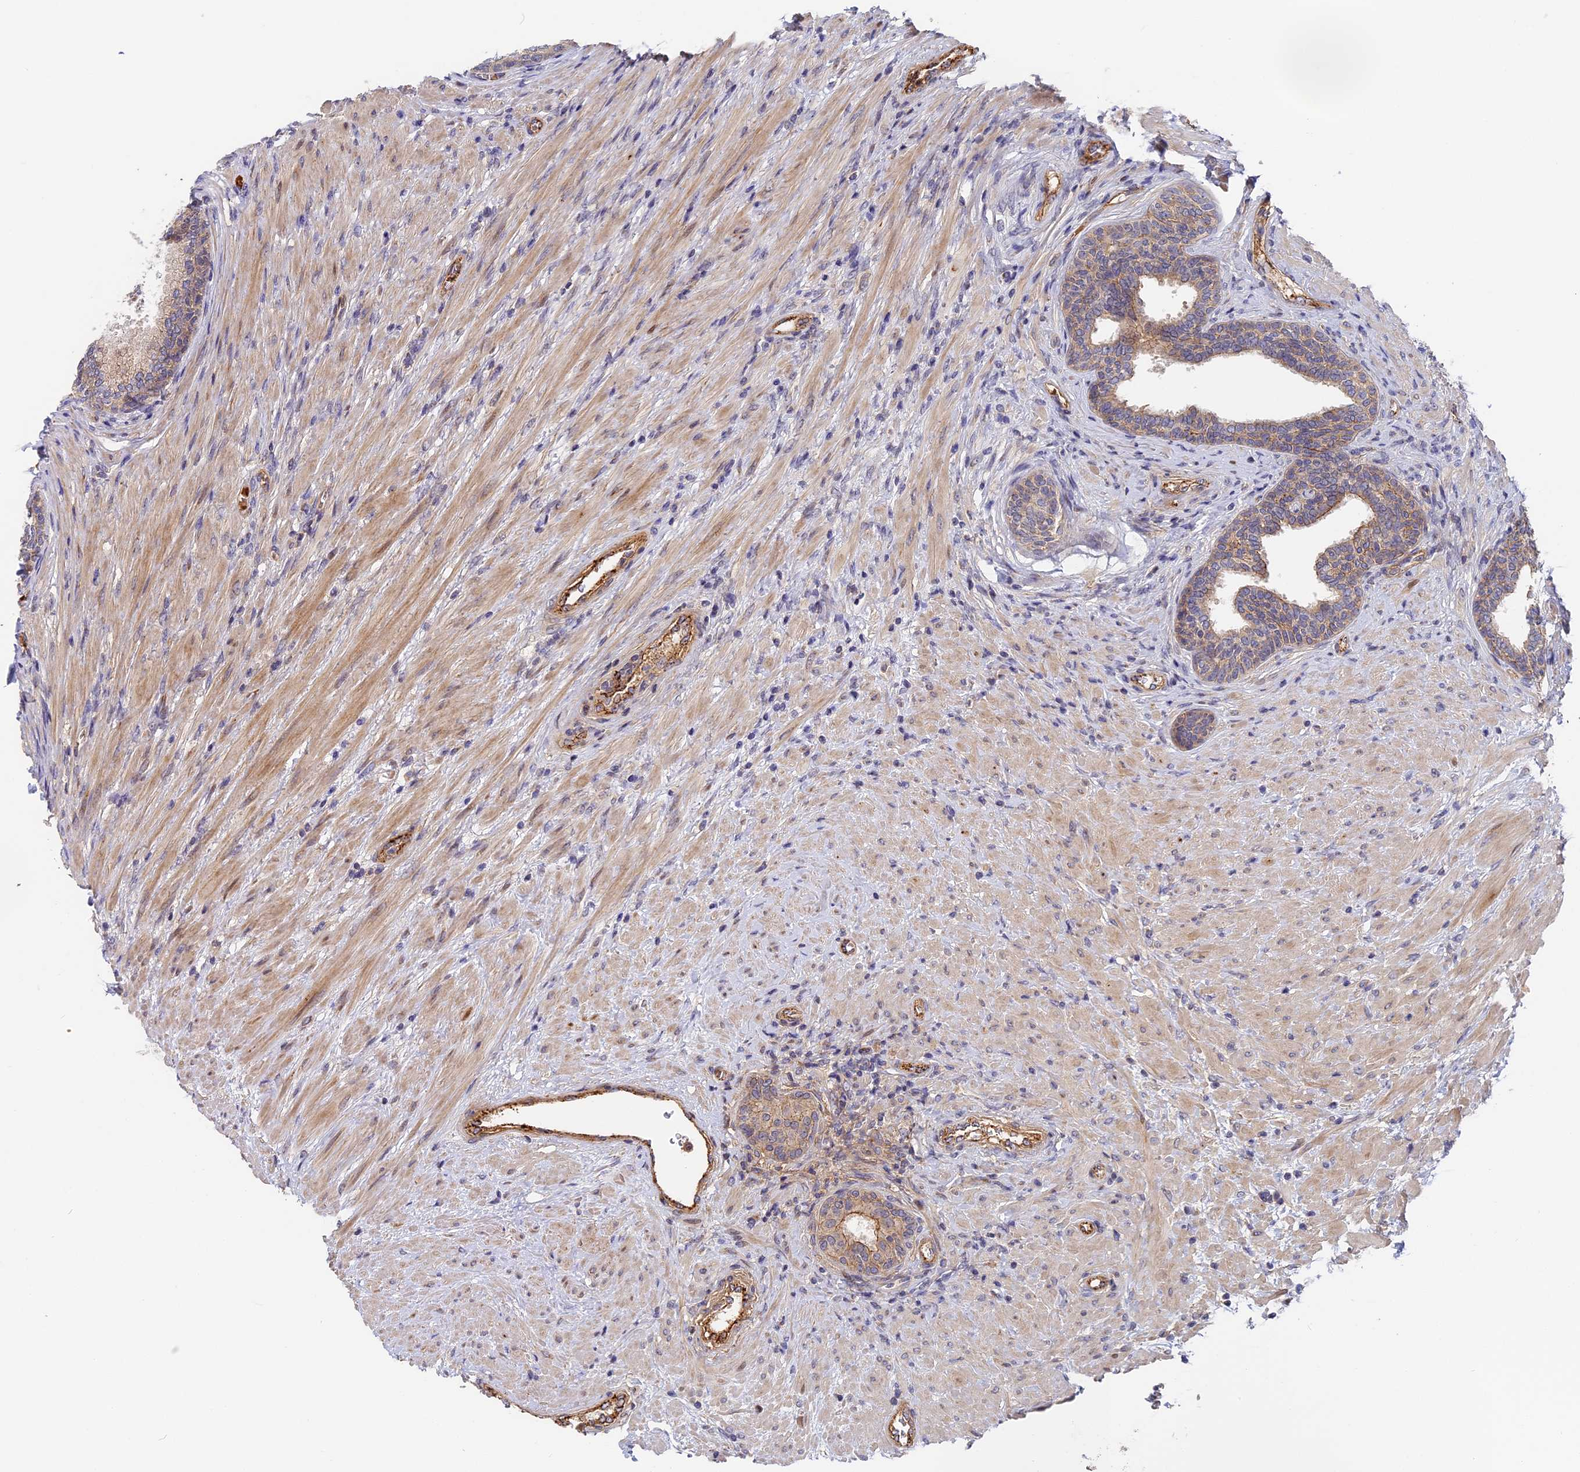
{"staining": {"intensity": "moderate", "quantity": "25%-75%", "location": "cytoplasmic/membranous"}, "tissue": "prostate", "cell_type": "Glandular cells", "image_type": "normal", "snomed": [{"axis": "morphology", "description": "Normal tissue, NOS"}, {"axis": "topography", "description": "Prostate"}], "caption": "The immunohistochemical stain labels moderate cytoplasmic/membranous staining in glandular cells of normal prostate.", "gene": "MISP3", "patient": {"sex": "male", "age": 76}}